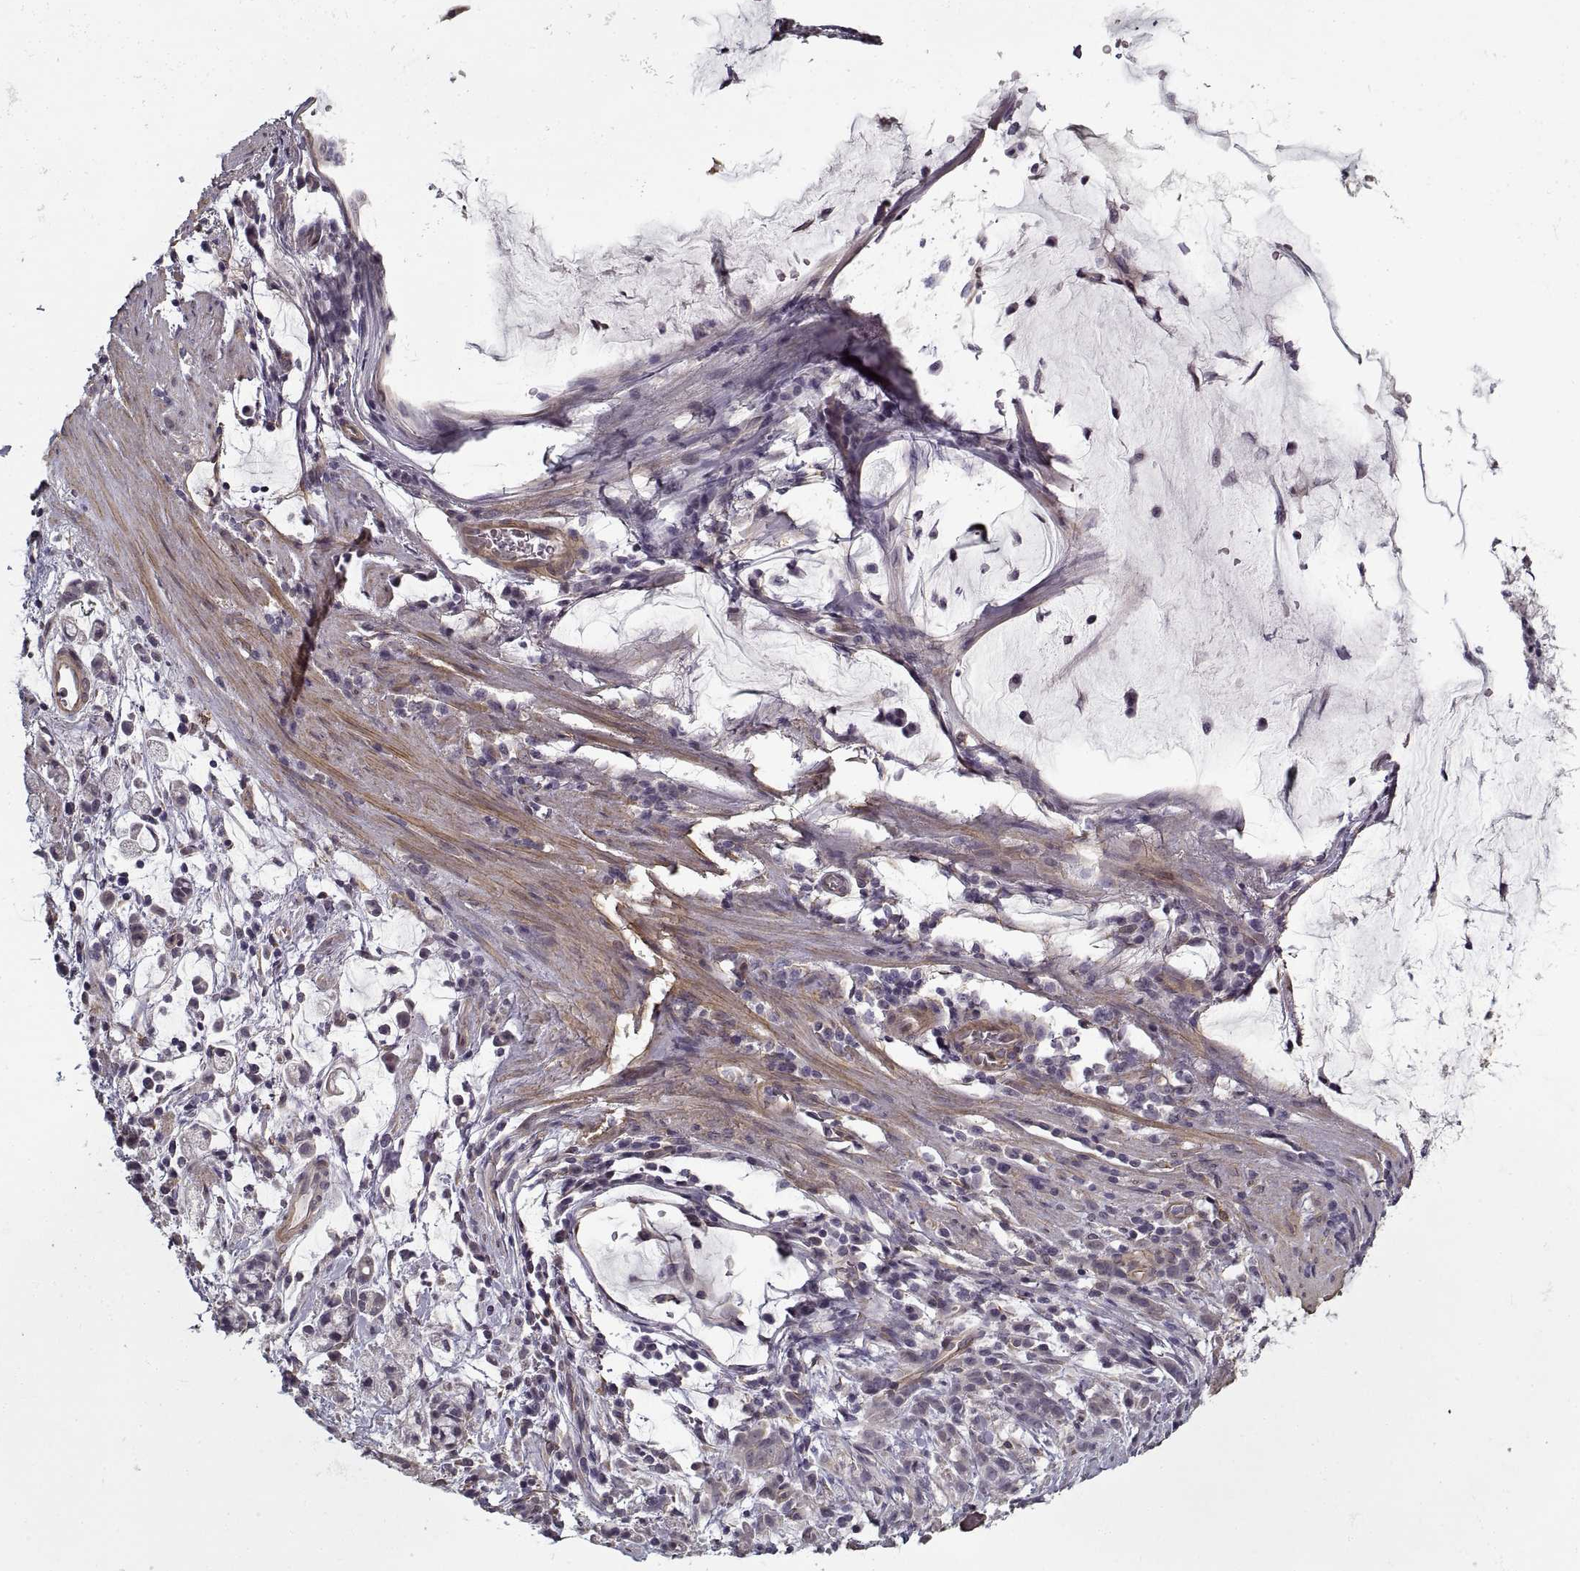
{"staining": {"intensity": "negative", "quantity": "none", "location": "none"}, "tissue": "stomach cancer", "cell_type": "Tumor cells", "image_type": "cancer", "snomed": [{"axis": "morphology", "description": "Adenocarcinoma, NOS"}, {"axis": "topography", "description": "Stomach"}], "caption": "IHC image of neoplastic tissue: human stomach cancer stained with DAB shows no significant protein expression in tumor cells. (Brightfield microscopy of DAB IHC at high magnification).", "gene": "LAMB2", "patient": {"sex": "female", "age": 60}}